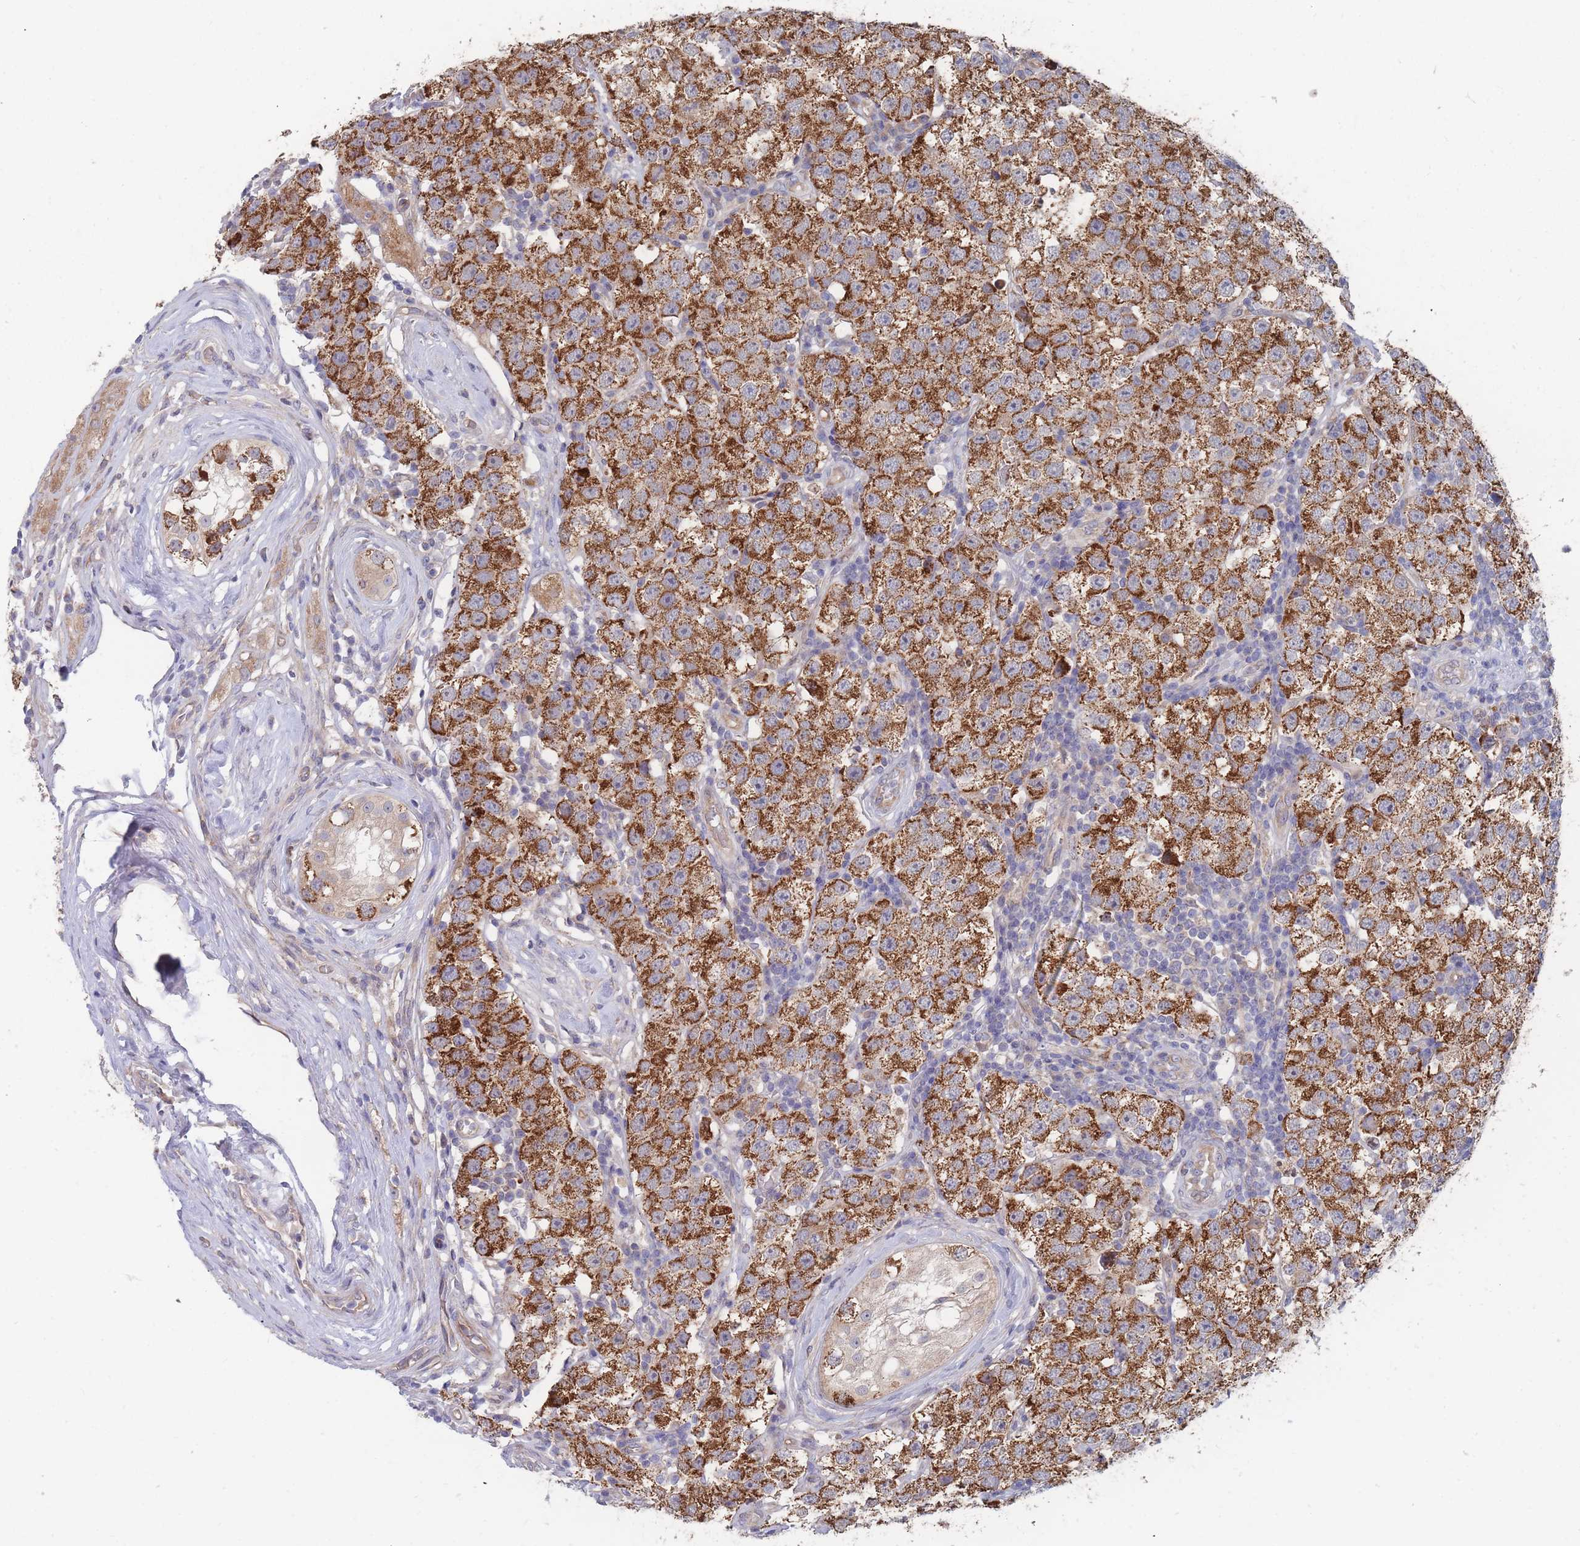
{"staining": {"intensity": "strong", "quantity": ">75%", "location": "cytoplasmic/membranous"}, "tissue": "testis cancer", "cell_type": "Tumor cells", "image_type": "cancer", "snomed": [{"axis": "morphology", "description": "Seminoma, NOS"}, {"axis": "topography", "description": "Testis"}], "caption": "Immunohistochemical staining of testis seminoma demonstrates high levels of strong cytoplasmic/membranous expression in about >75% of tumor cells. The staining was performed using DAB, with brown indicating positive protein expression. Nuclei are stained blue with hematoxylin.", "gene": "NUB1", "patient": {"sex": "male", "age": 34}}